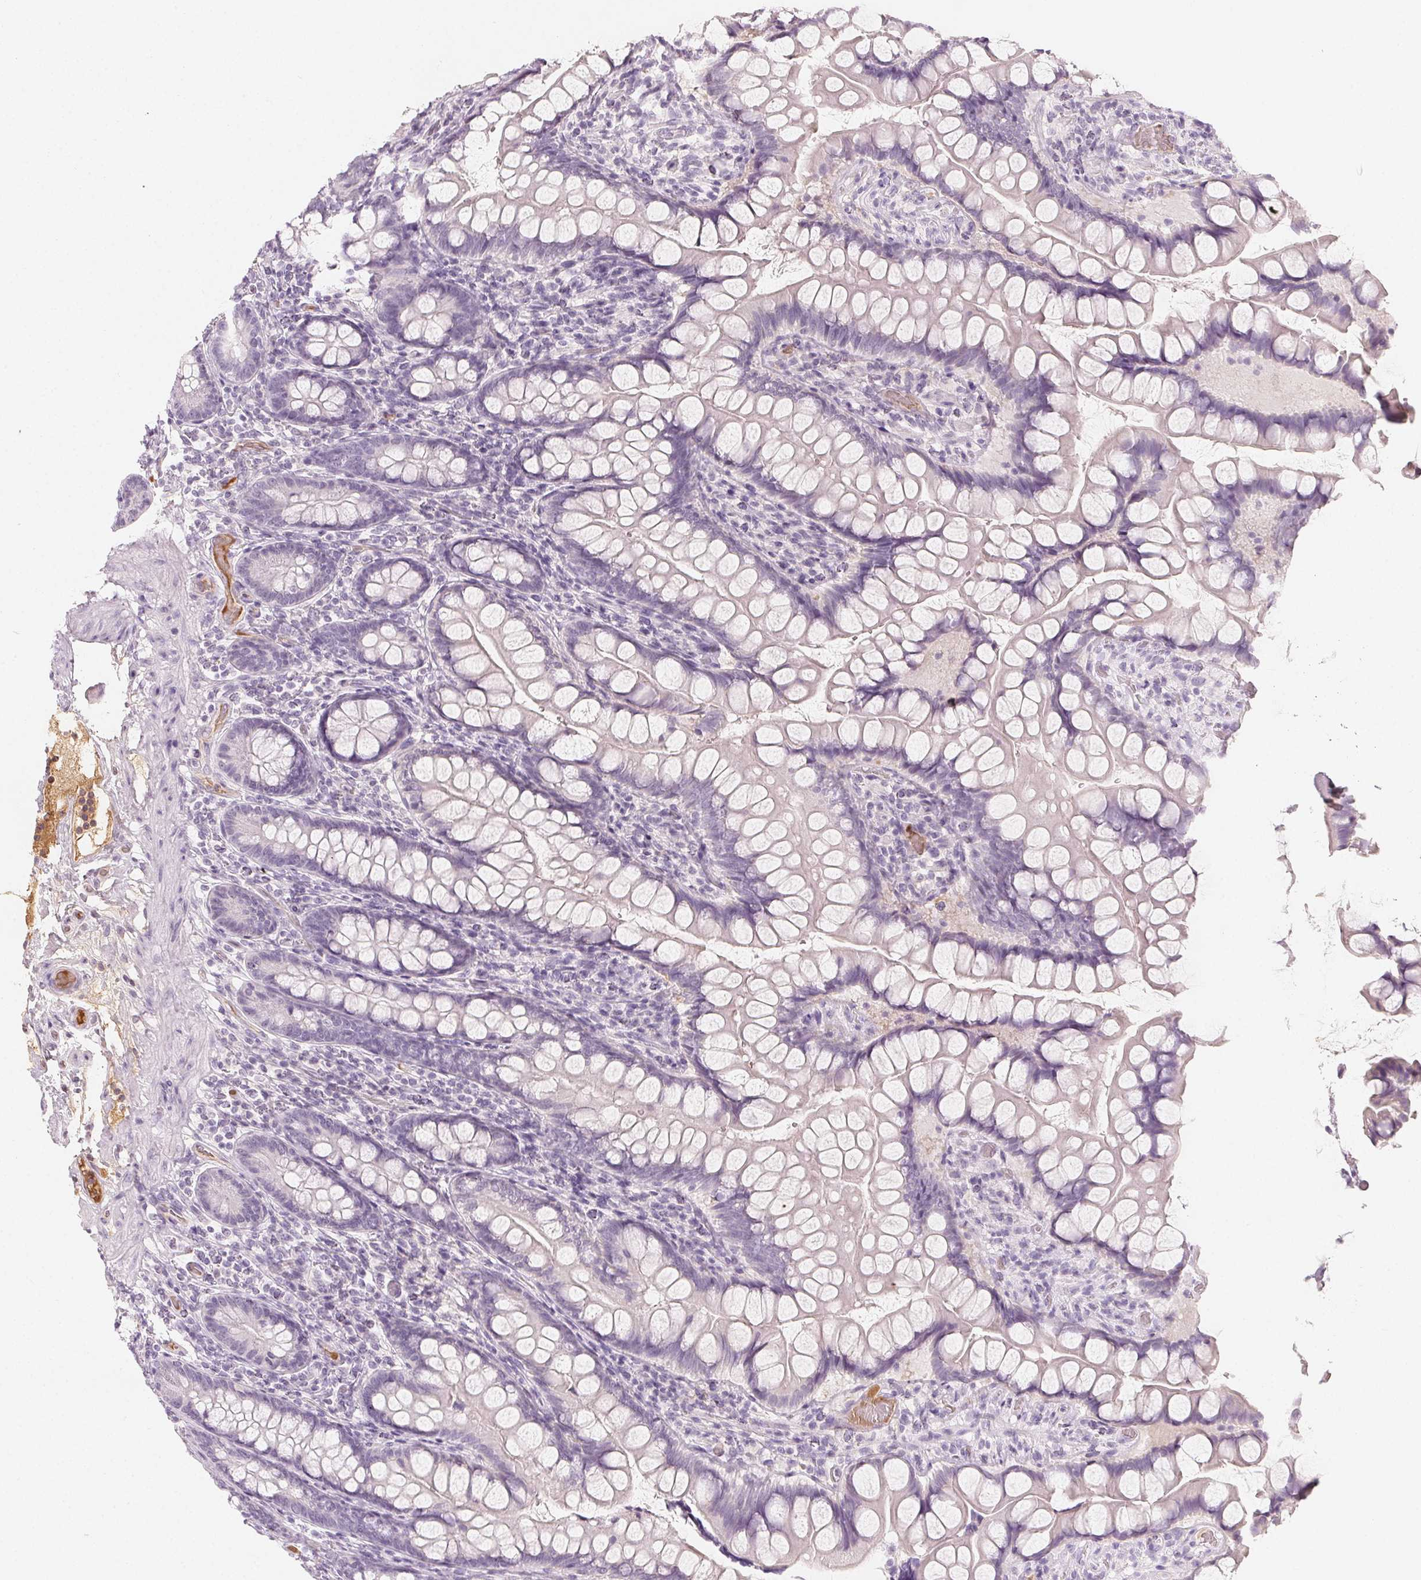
{"staining": {"intensity": "negative", "quantity": "none", "location": "none"}, "tissue": "small intestine", "cell_type": "Glandular cells", "image_type": "normal", "snomed": [{"axis": "morphology", "description": "Normal tissue, NOS"}, {"axis": "topography", "description": "Small intestine"}], "caption": "IHC of unremarkable small intestine shows no positivity in glandular cells.", "gene": "AFM", "patient": {"sex": "male", "age": 70}}